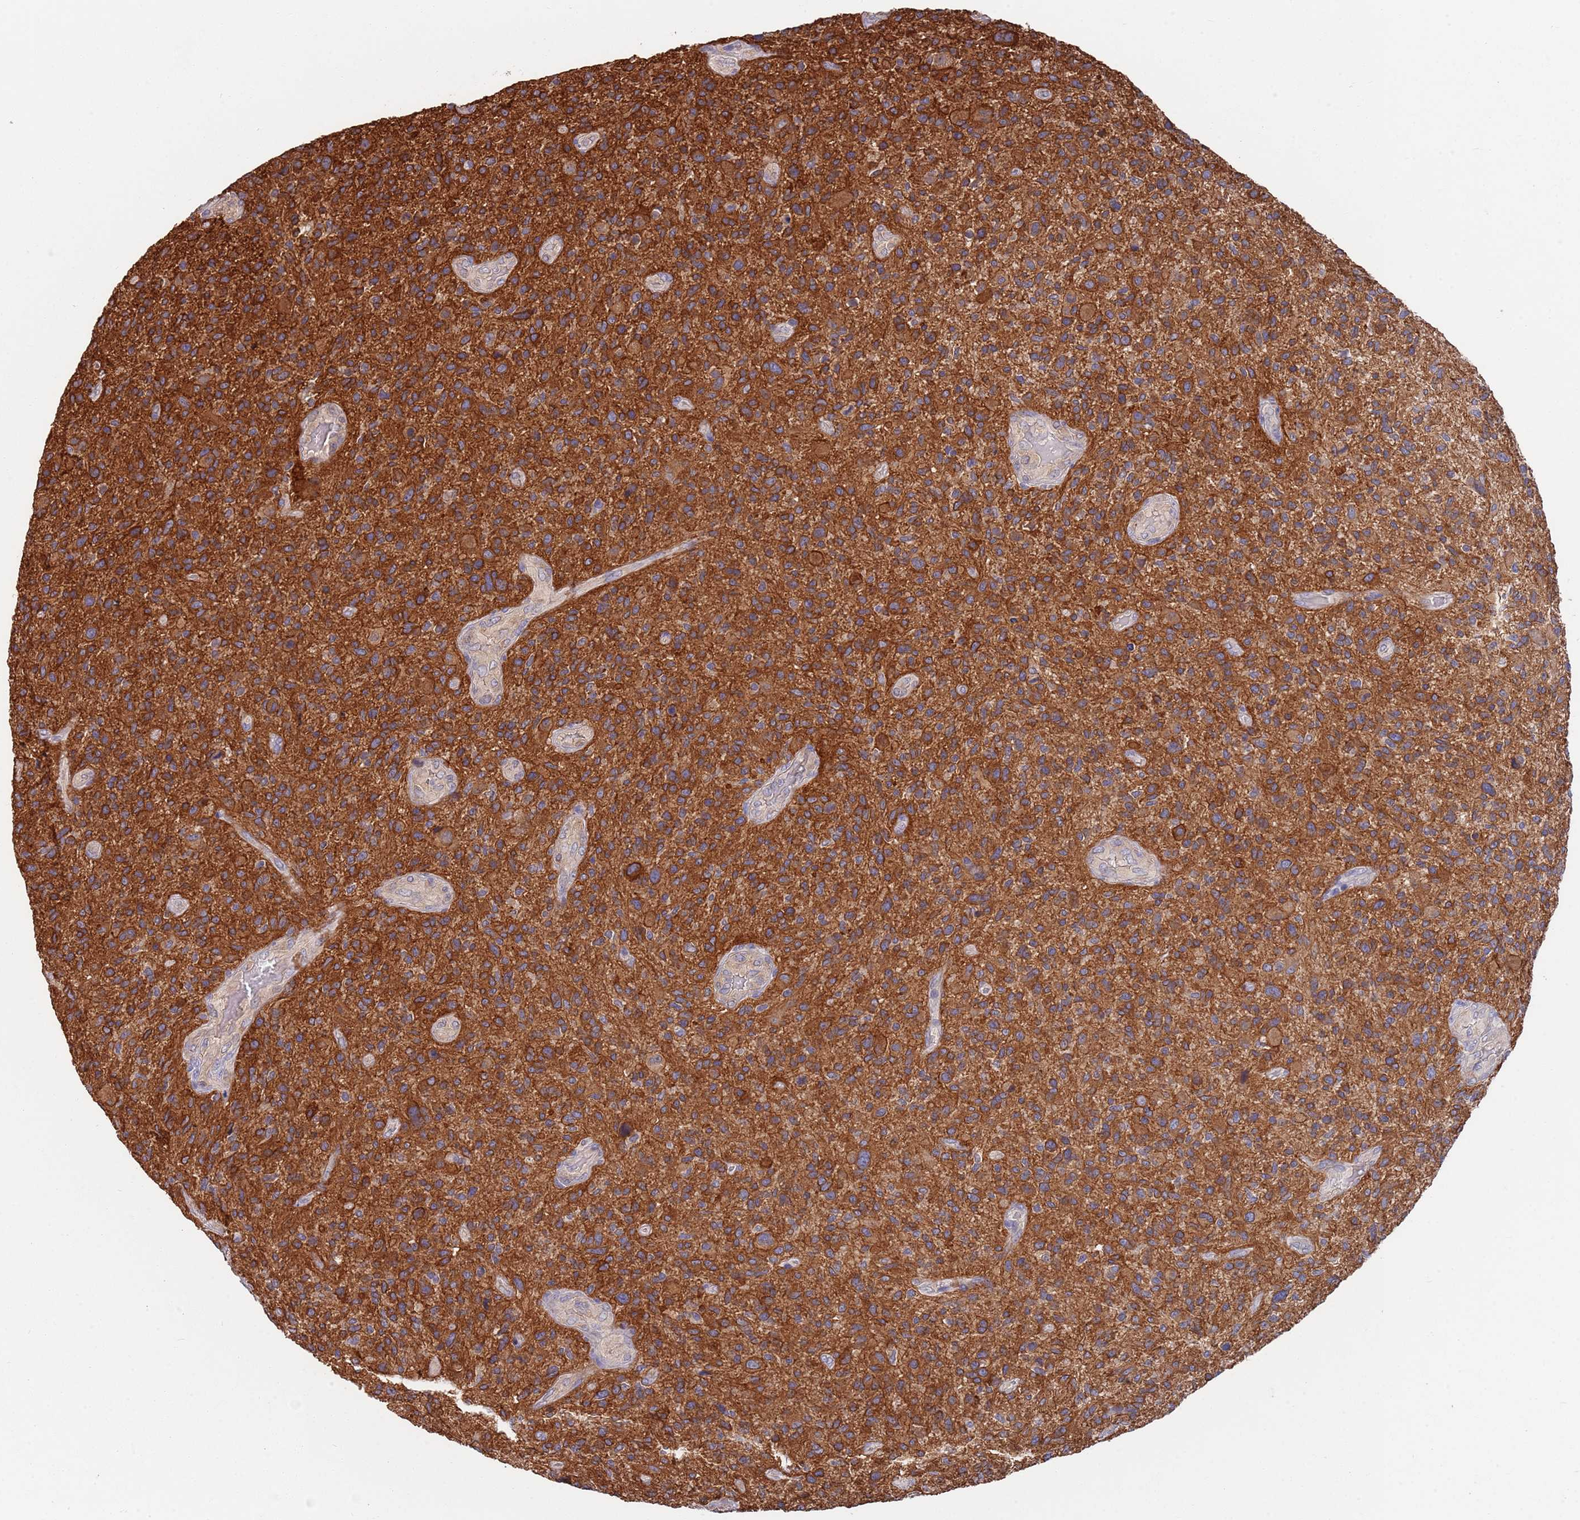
{"staining": {"intensity": "moderate", "quantity": ">75%", "location": "cytoplasmic/membranous"}, "tissue": "glioma", "cell_type": "Tumor cells", "image_type": "cancer", "snomed": [{"axis": "morphology", "description": "Glioma, malignant, High grade"}, {"axis": "topography", "description": "Brain"}], "caption": "This is a micrograph of immunohistochemistry (IHC) staining of glioma, which shows moderate expression in the cytoplasmic/membranous of tumor cells.", "gene": "ANK2", "patient": {"sex": "male", "age": 47}}